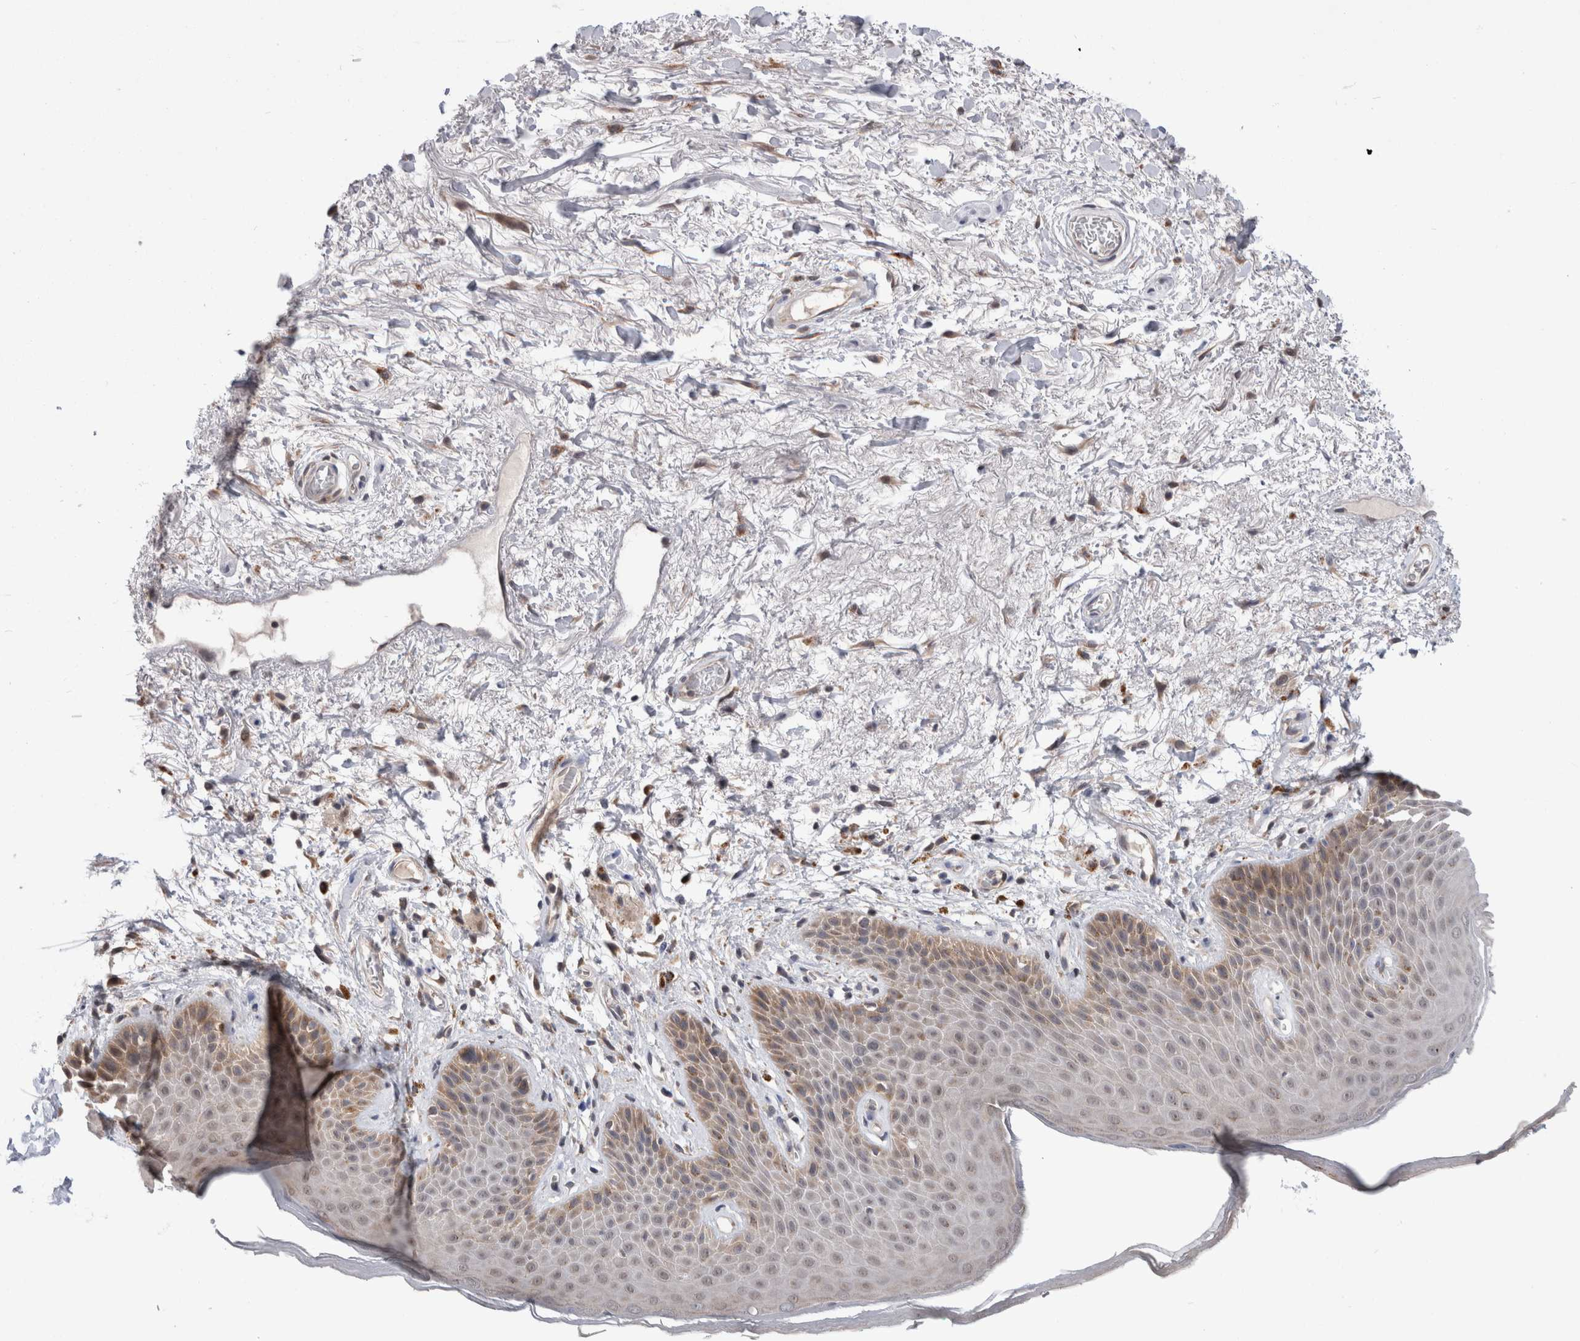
{"staining": {"intensity": "weak", "quantity": "<25%", "location": "cytoplasmic/membranous"}, "tissue": "skin", "cell_type": "Epidermal cells", "image_type": "normal", "snomed": [{"axis": "morphology", "description": "Normal tissue, NOS"}, {"axis": "topography", "description": "Anal"}], "caption": "This is an immunohistochemistry histopathology image of unremarkable skin. There is no positivity in epidermal cells.", "gene": "MRPL37", "patient": {"sex": "male", "age": 74}}